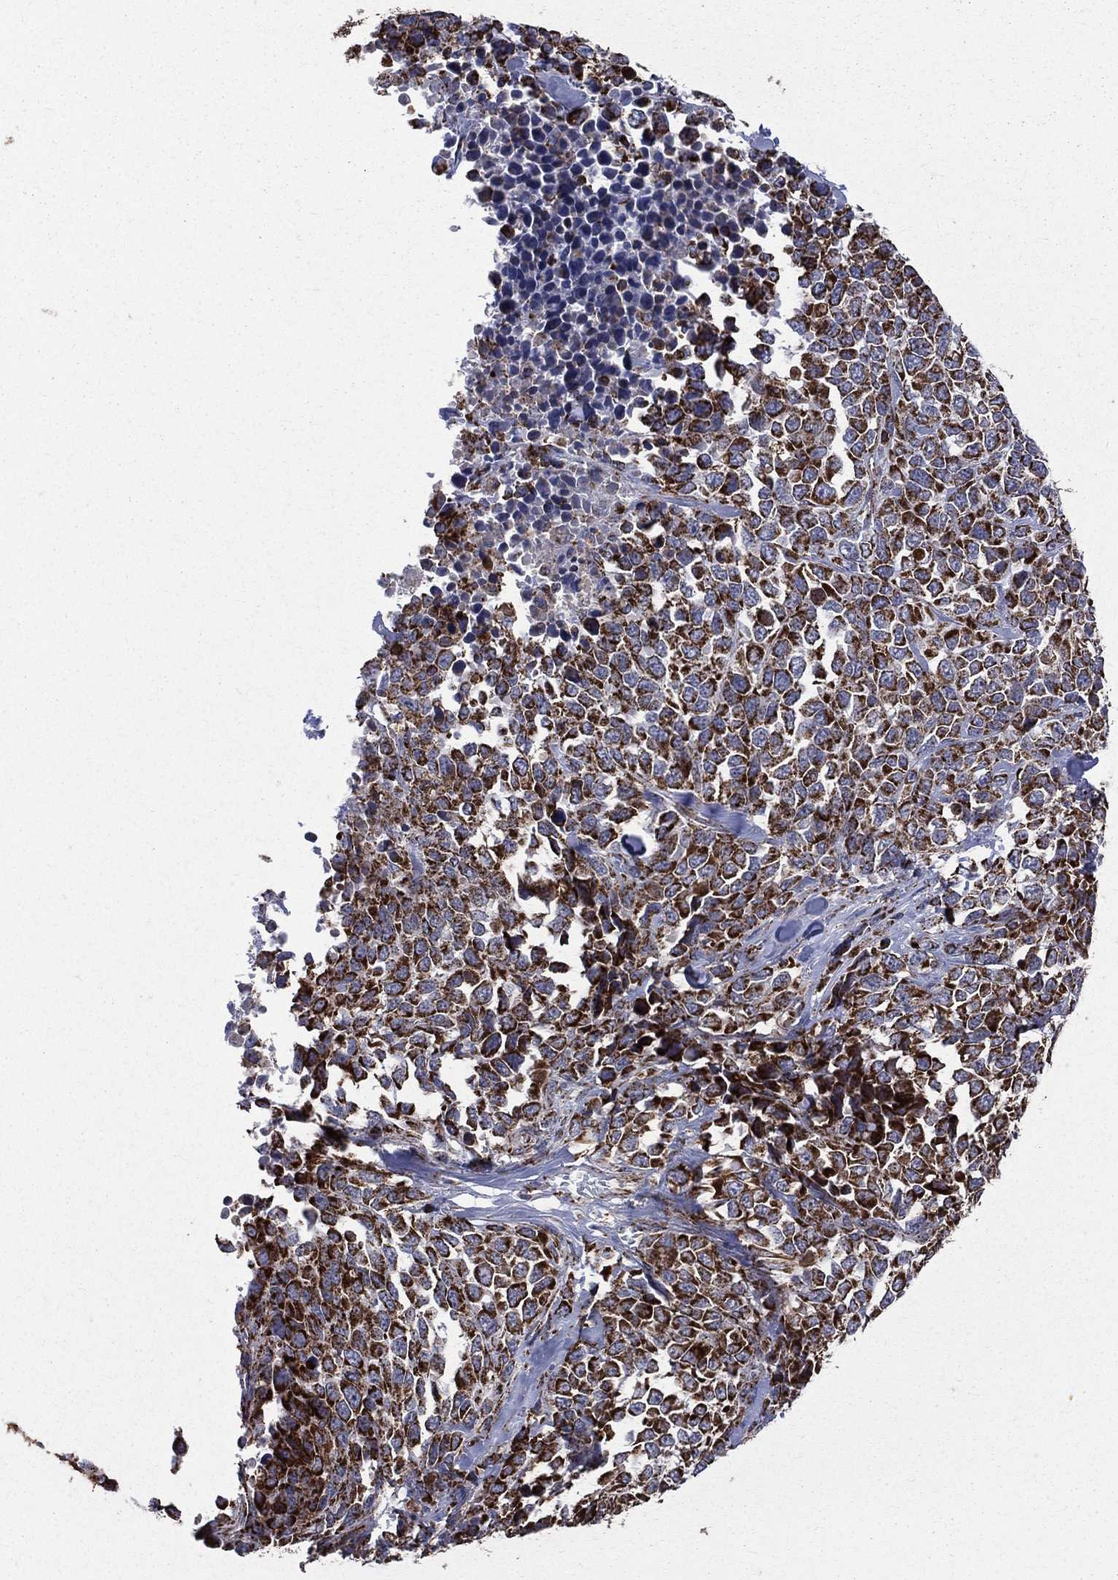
{"staining": {"intensity": "strong", "quantity": ">75%", "location": "cytoplasmic/membranous"}, "tissue": "melanoma", "cell_type": "Tumor cells", "image_type": "cancer", "snomed": [{"axis": "morphology", "description": "Malignant melanoma, Metastatic site"}, {"axis": "topography", "description": "Skin"}], "caption": "The immunohistochemical stain shows strong cytoplasmic/membranous expression in tumor cells of melanoma tissue.", "gene": "GOT2", "patient": {"sex": "male", "age": 84}}